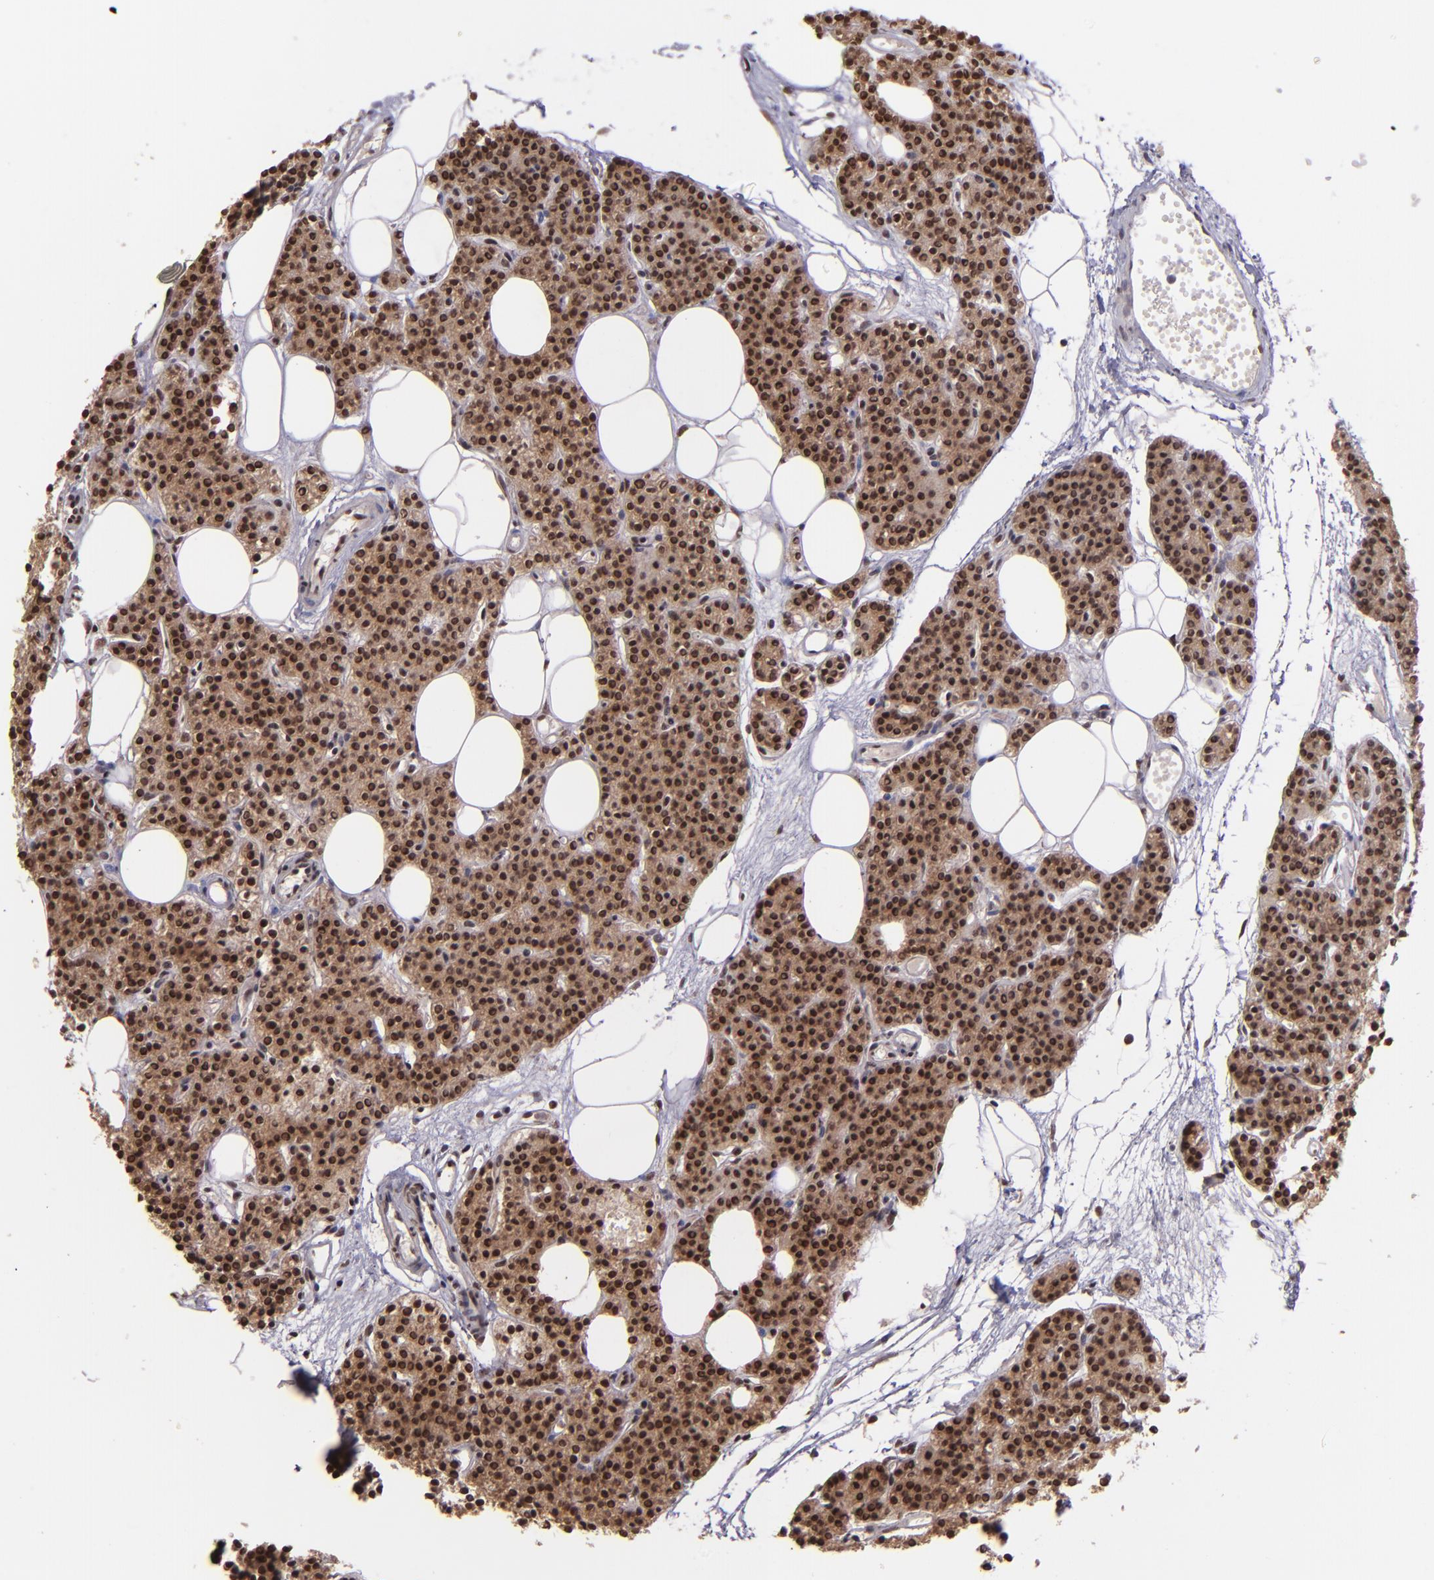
{"staining": {"intensity": "strong", "quantity": ">75%", "location": "cytoplasmic/membranous,nuclear"}, "tissue": "parathyroid gland", "cell_type": "Glandular cells", "image_type": "normal", "snomed": [{"axis": "morphology", "description": "Normal tissue, NOS"}, {"axis": "topography", "description": "Parathyroid gland"}], "caption": "Immunohistochemistry photomicrograph of normal parathyroid gland: human parathyroid gland stained using immunohistochemistry (IHC) displays high levels of strong protein expression localized specifically in the cytoplasmic/membranous,nuclear of glandular cells, appearing as a cytoplasmic/membranous,nuclear brown color.", "gene": "PQBP1", "patient": {"sex": "male", "age": 24}}